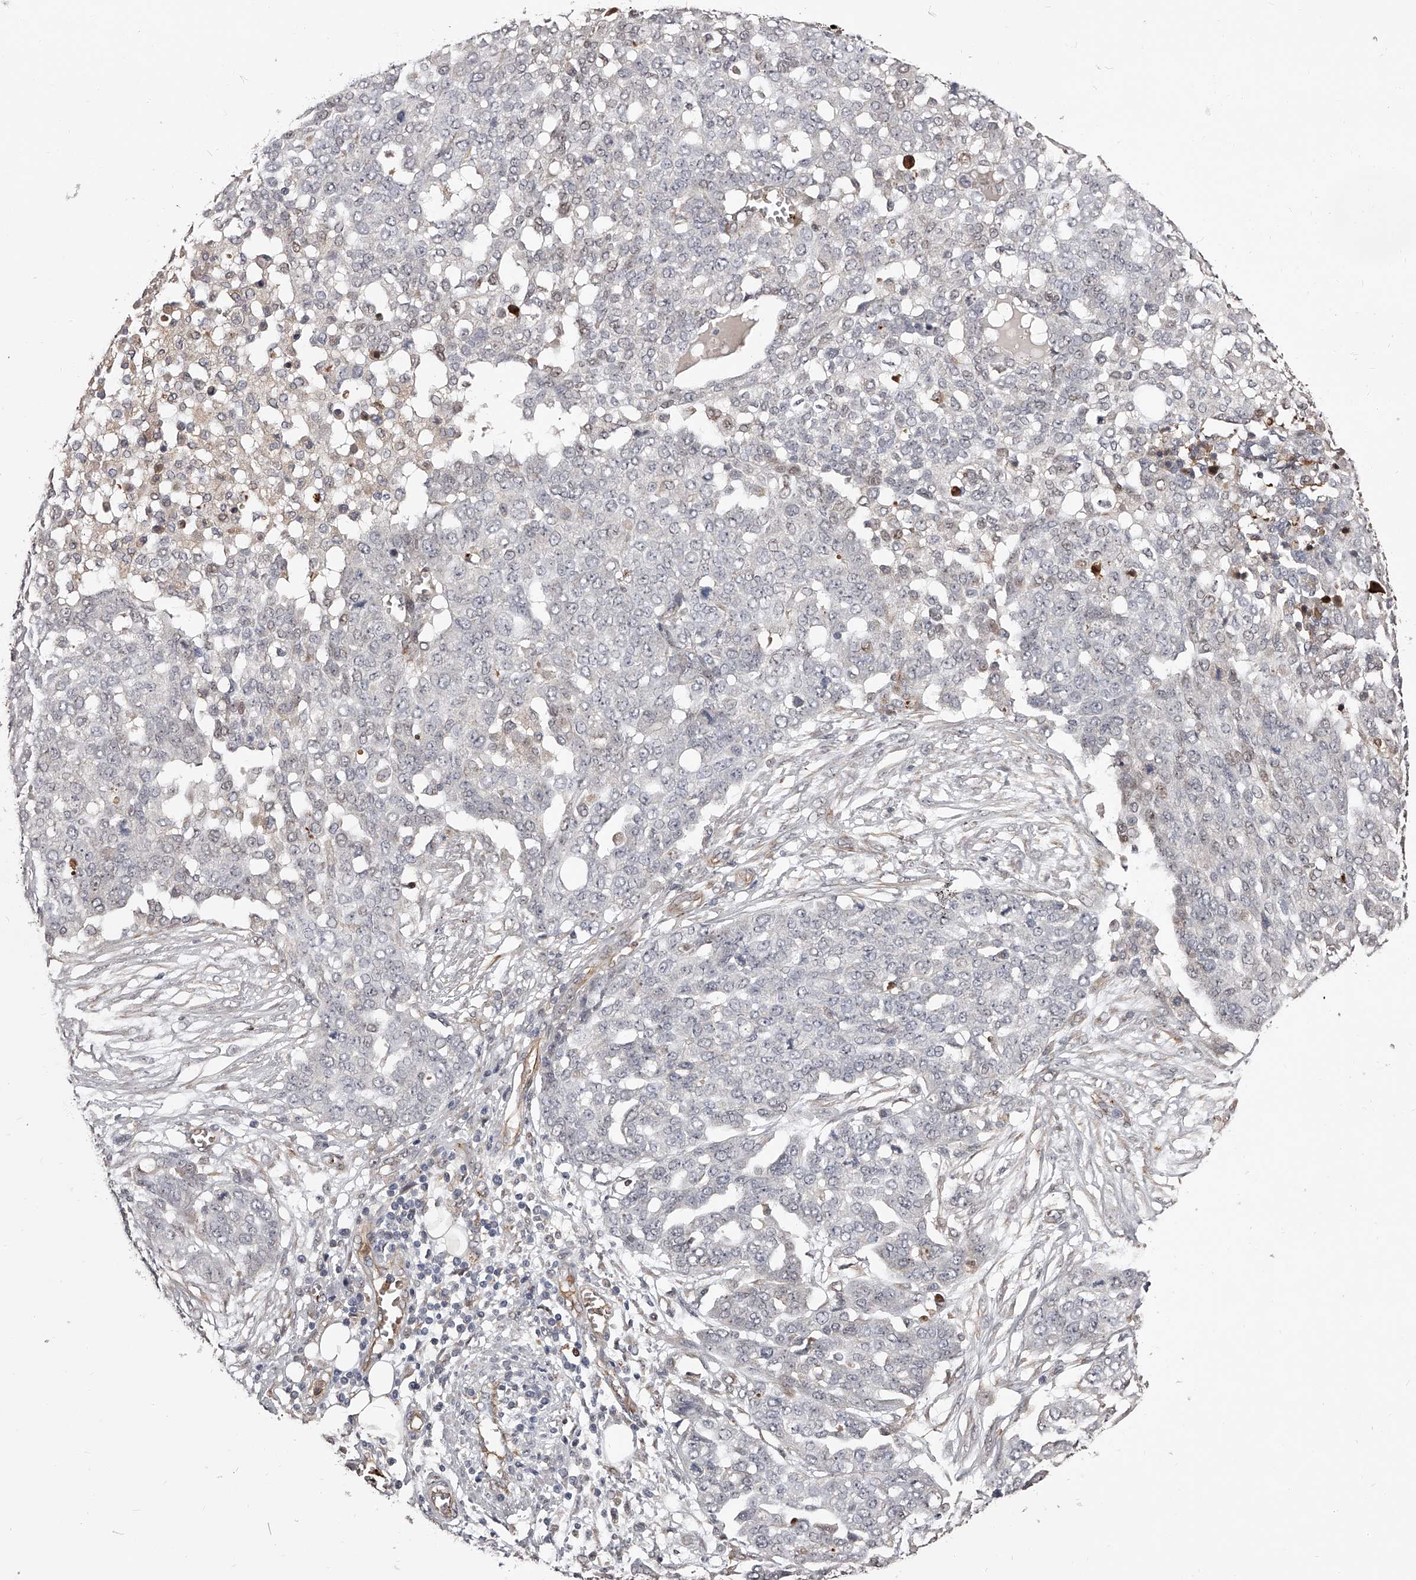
{"staining": {"intensity": "negative", "quantity": "none", "location": "none"}, "tissue": "ovarian cancer", "cell_type": "Tumor cells", "image_type": "cancer", "snomed": [{"axis": "morphology", "description": "Cystadenocarcinoma, serous, NOS"}, {"axis": "topography", "description": "Soft tissue"}, {"axis": "topography", "description": "Ovary"}], "caption": "Immunohistochemistry of human ovarian serous cystadenocarcinoma exhibits no staining in tumor cells.", "gene": "URGCP", "patient": {"sex": "female", "age": 57}}